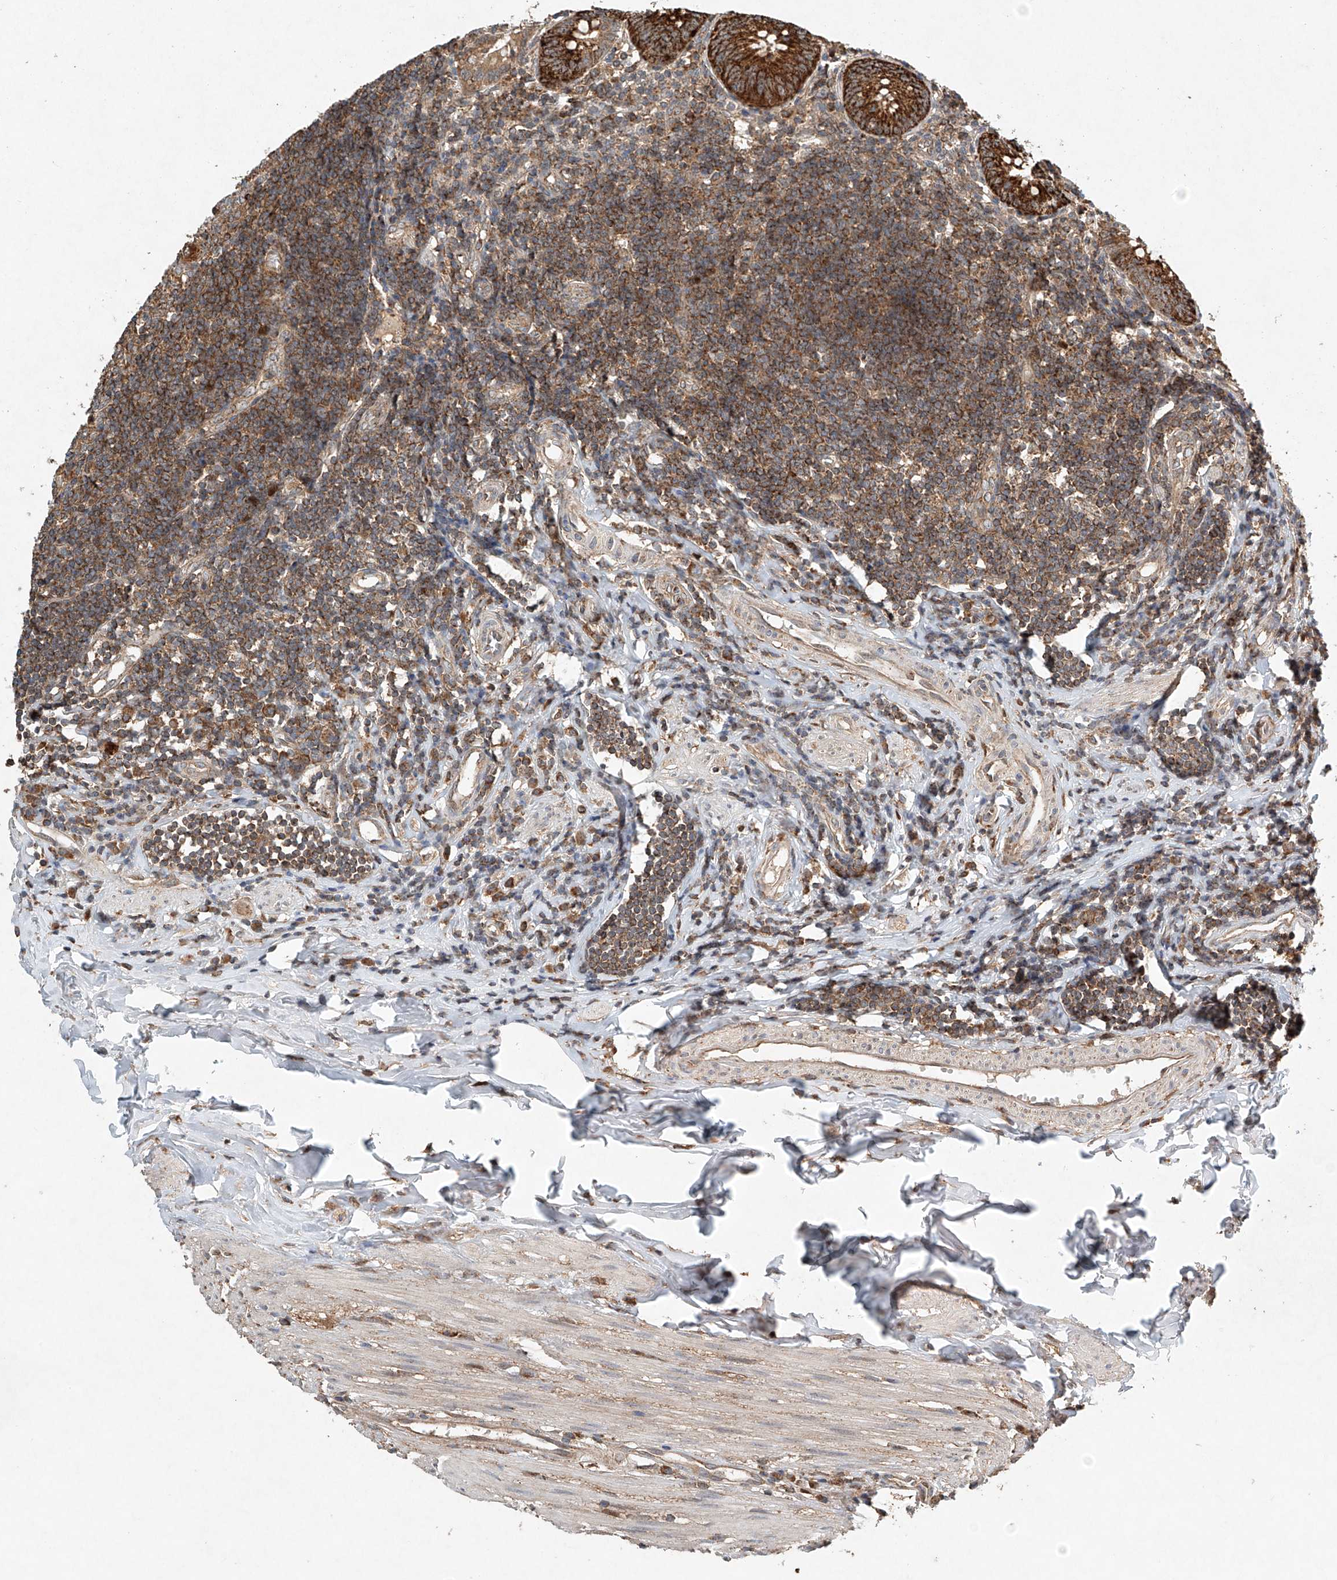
{"staining": {"intensity": "strong", "quantity": ">75%", "location": "nuclear"}, "tissue": "appendix", "cell_type": "Glandular cells", "image_type": "normal", "snomed": [{"axis": "morphology", "description": "Normal tissue, NOS"}, {"axis": "topography", "description": "Appendix"}], "caption": "IHC of unremarkable appendix reveals high levels of strong nuclear positivity in about >75% of glandular cells.", "gene": "DCAF11", "patient": {"sex": "female", "age": 54}}